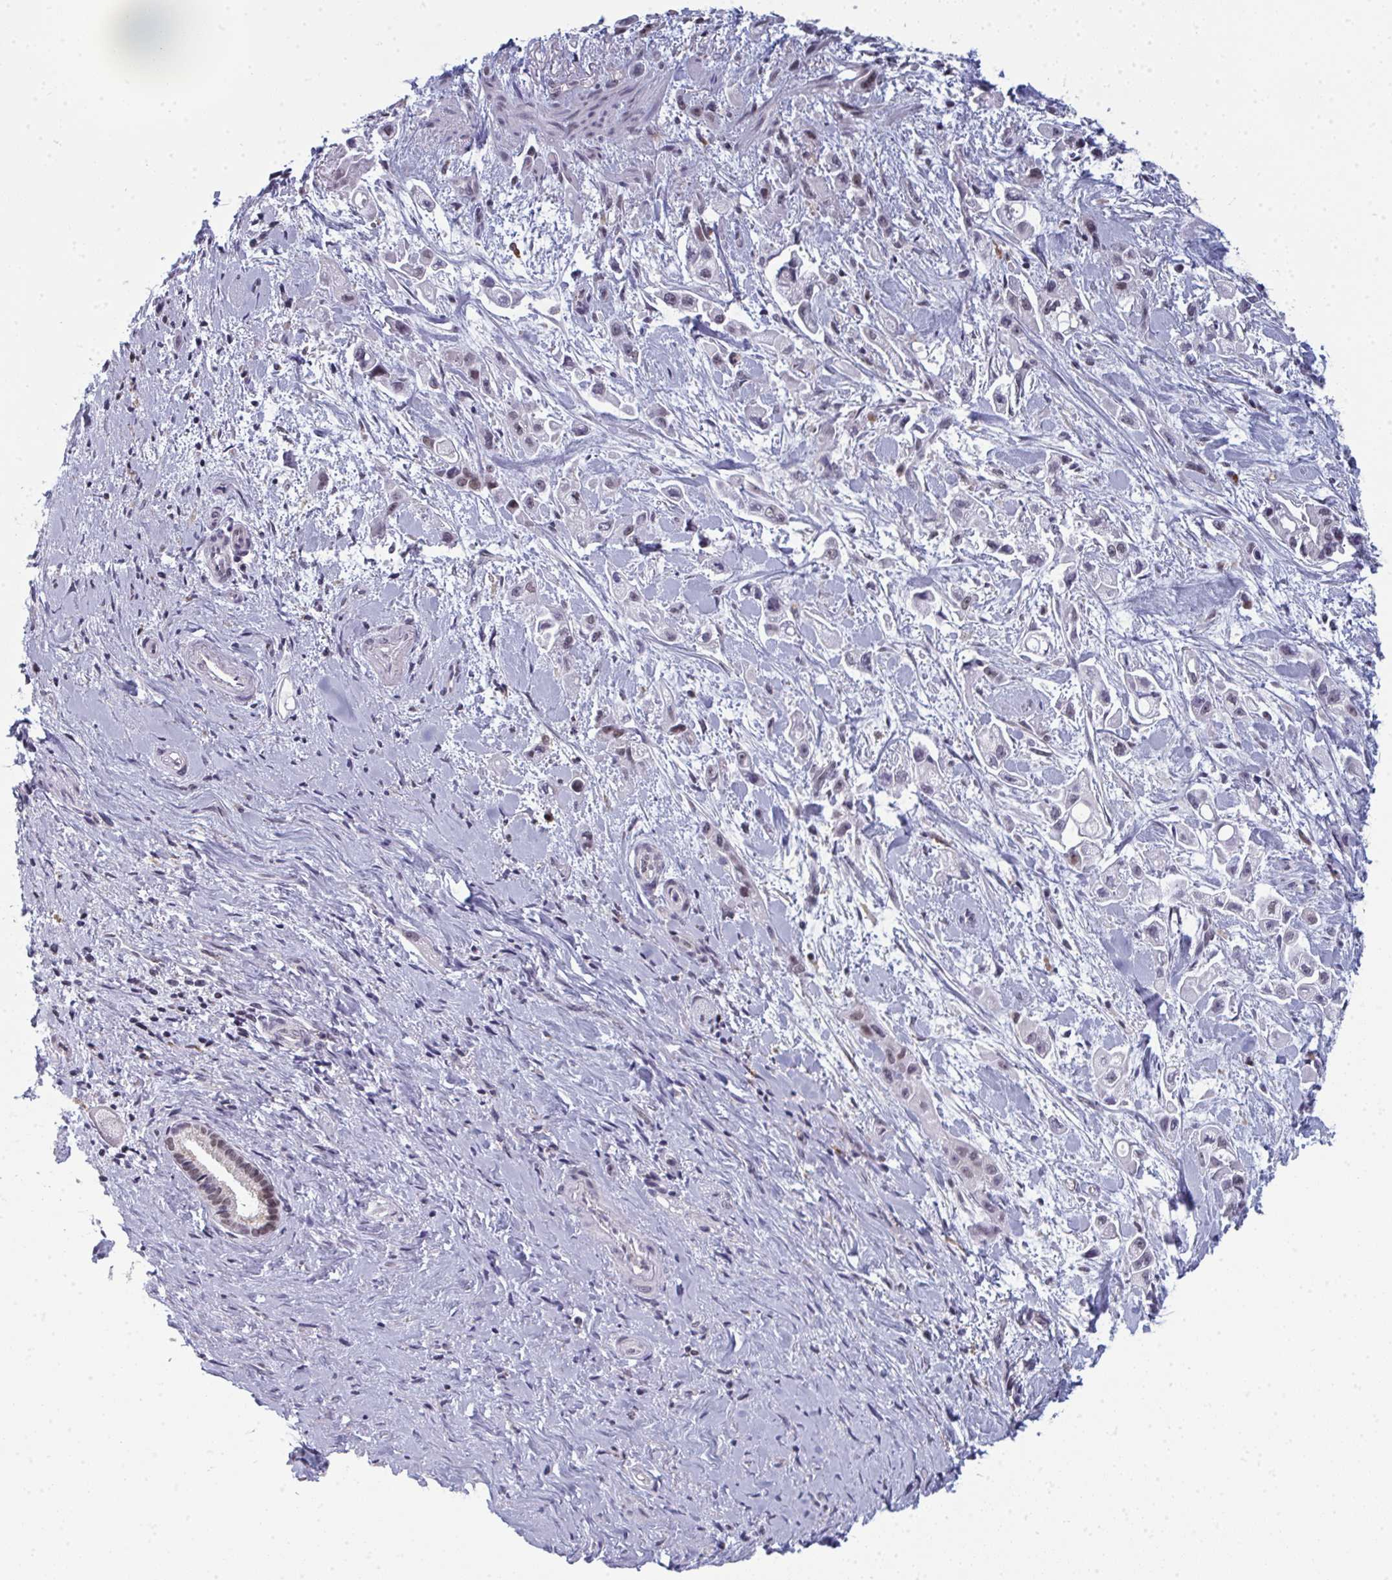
{"staining": {"intensity": "weak", "quantity": "25%-75%", "location": "nuclear"}, "tissue": "pancreatic cancer", "cell_type": "Tumor cells", "image_type": "cancer", "snomed": [{"axis": "morphology", "description": "Adenocarcinoma, NOS"}, {"axis": "topography", "description": "Pancreas"}], "caption": "High-power microscopy captured an immunohistochemistry image of adenocarcinoma (pancreatic), revealing weak nuclear expression in approximately 25%-75% of tumor cells.", "gene": "ATF1", "patient": {"sex": "female", "age": 66}}